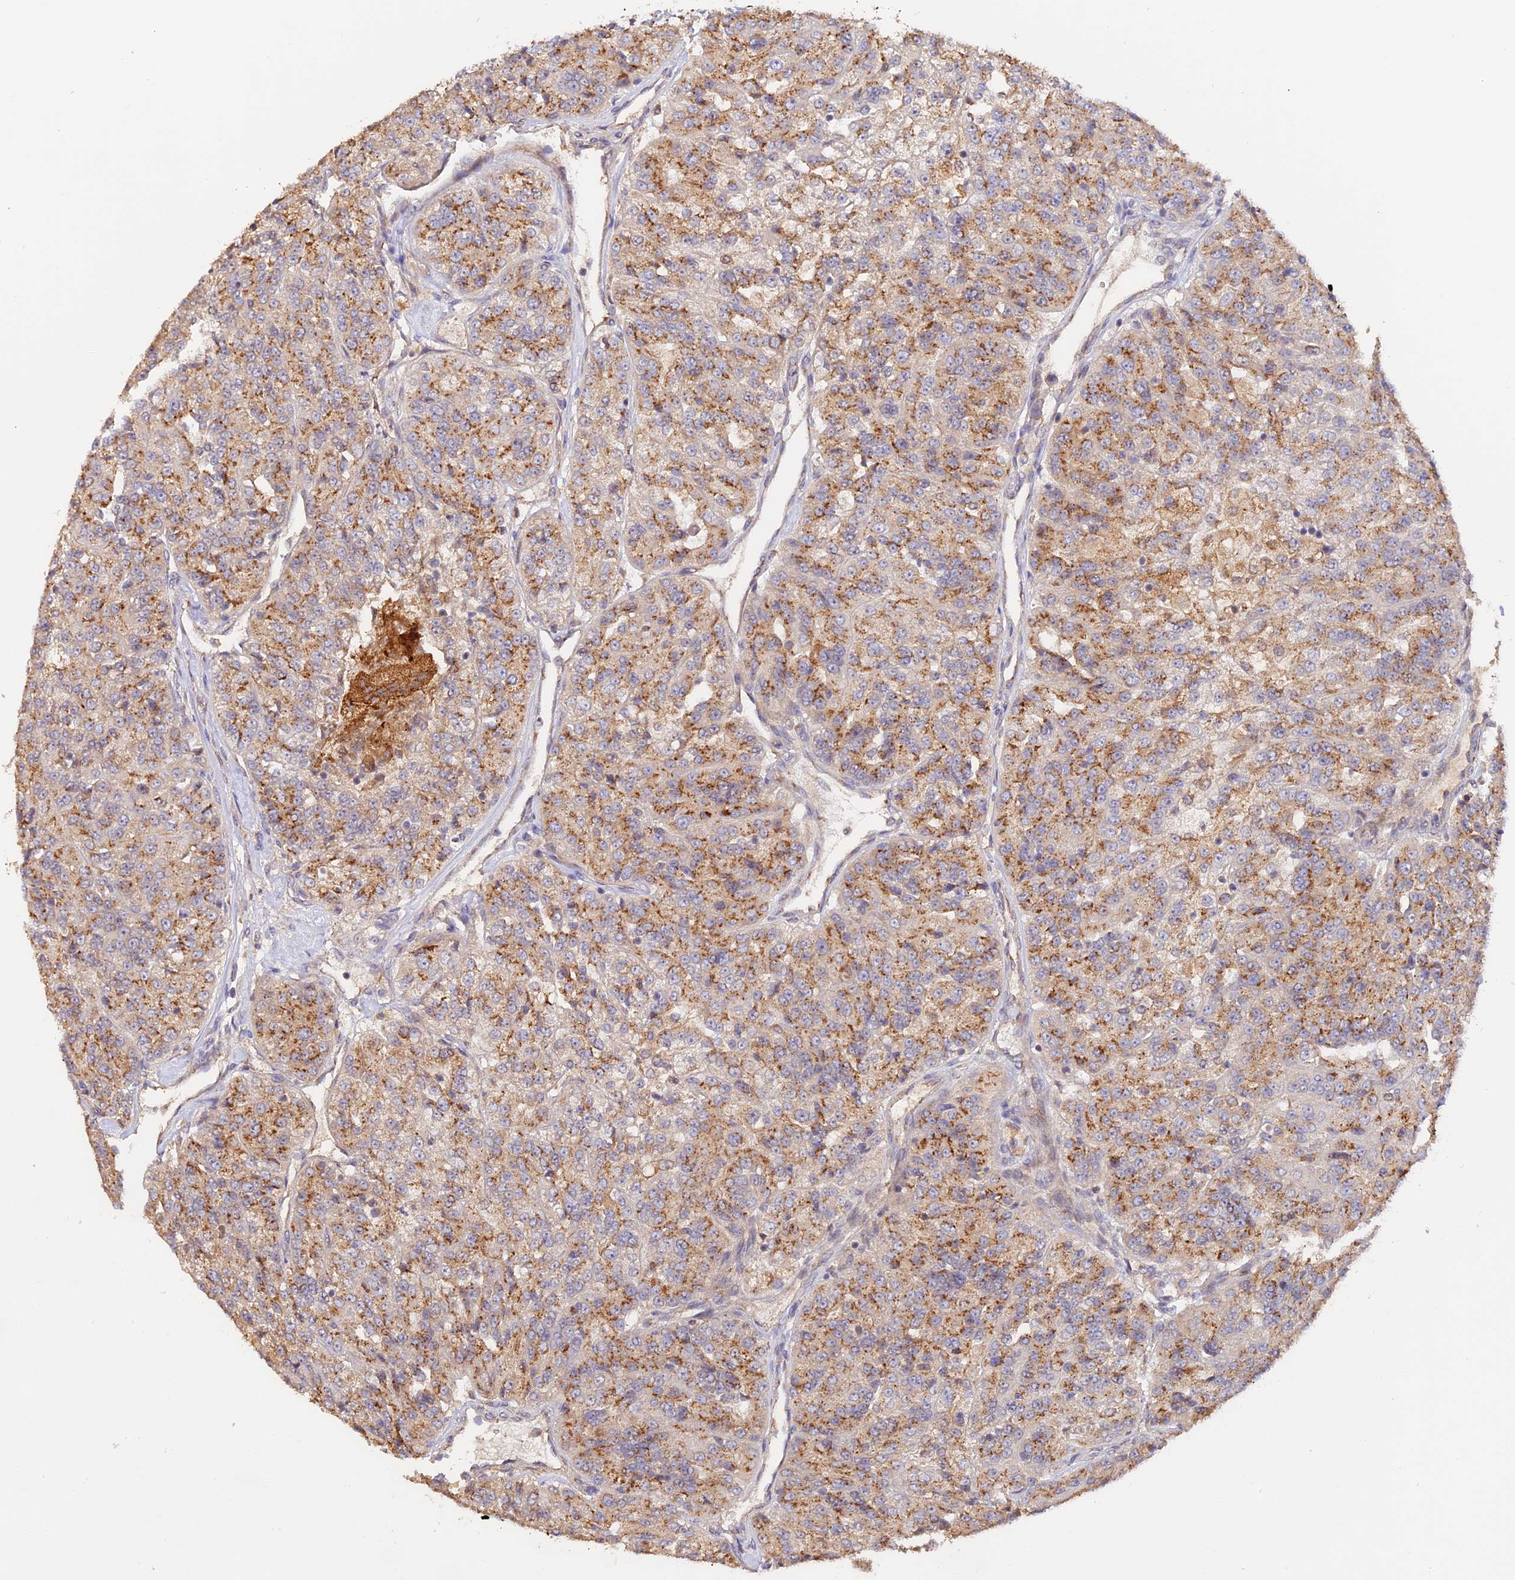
{"staining": {"intensity": "moderate", "quantity": ">75%", "location": "cytoplasmic/membranous"}, "tissue": "renal cancer", "cell_type": "Tumor cells", "image_type": "cancer", "snomed": [{"axis": "morphology", "description": "Adenocarcinoma, NOS"}, {"axis": "topography", "description": "Kidney"}], "caption": "Approximately >75% of tumor cells in human adenocarcinoma (renal) show moderate cytoplasmic/membranous protein staining as visualized by brown immunohistochemical staining.", "gene": "TANGO6", "patient": {"sex": "female", "age": 63}}